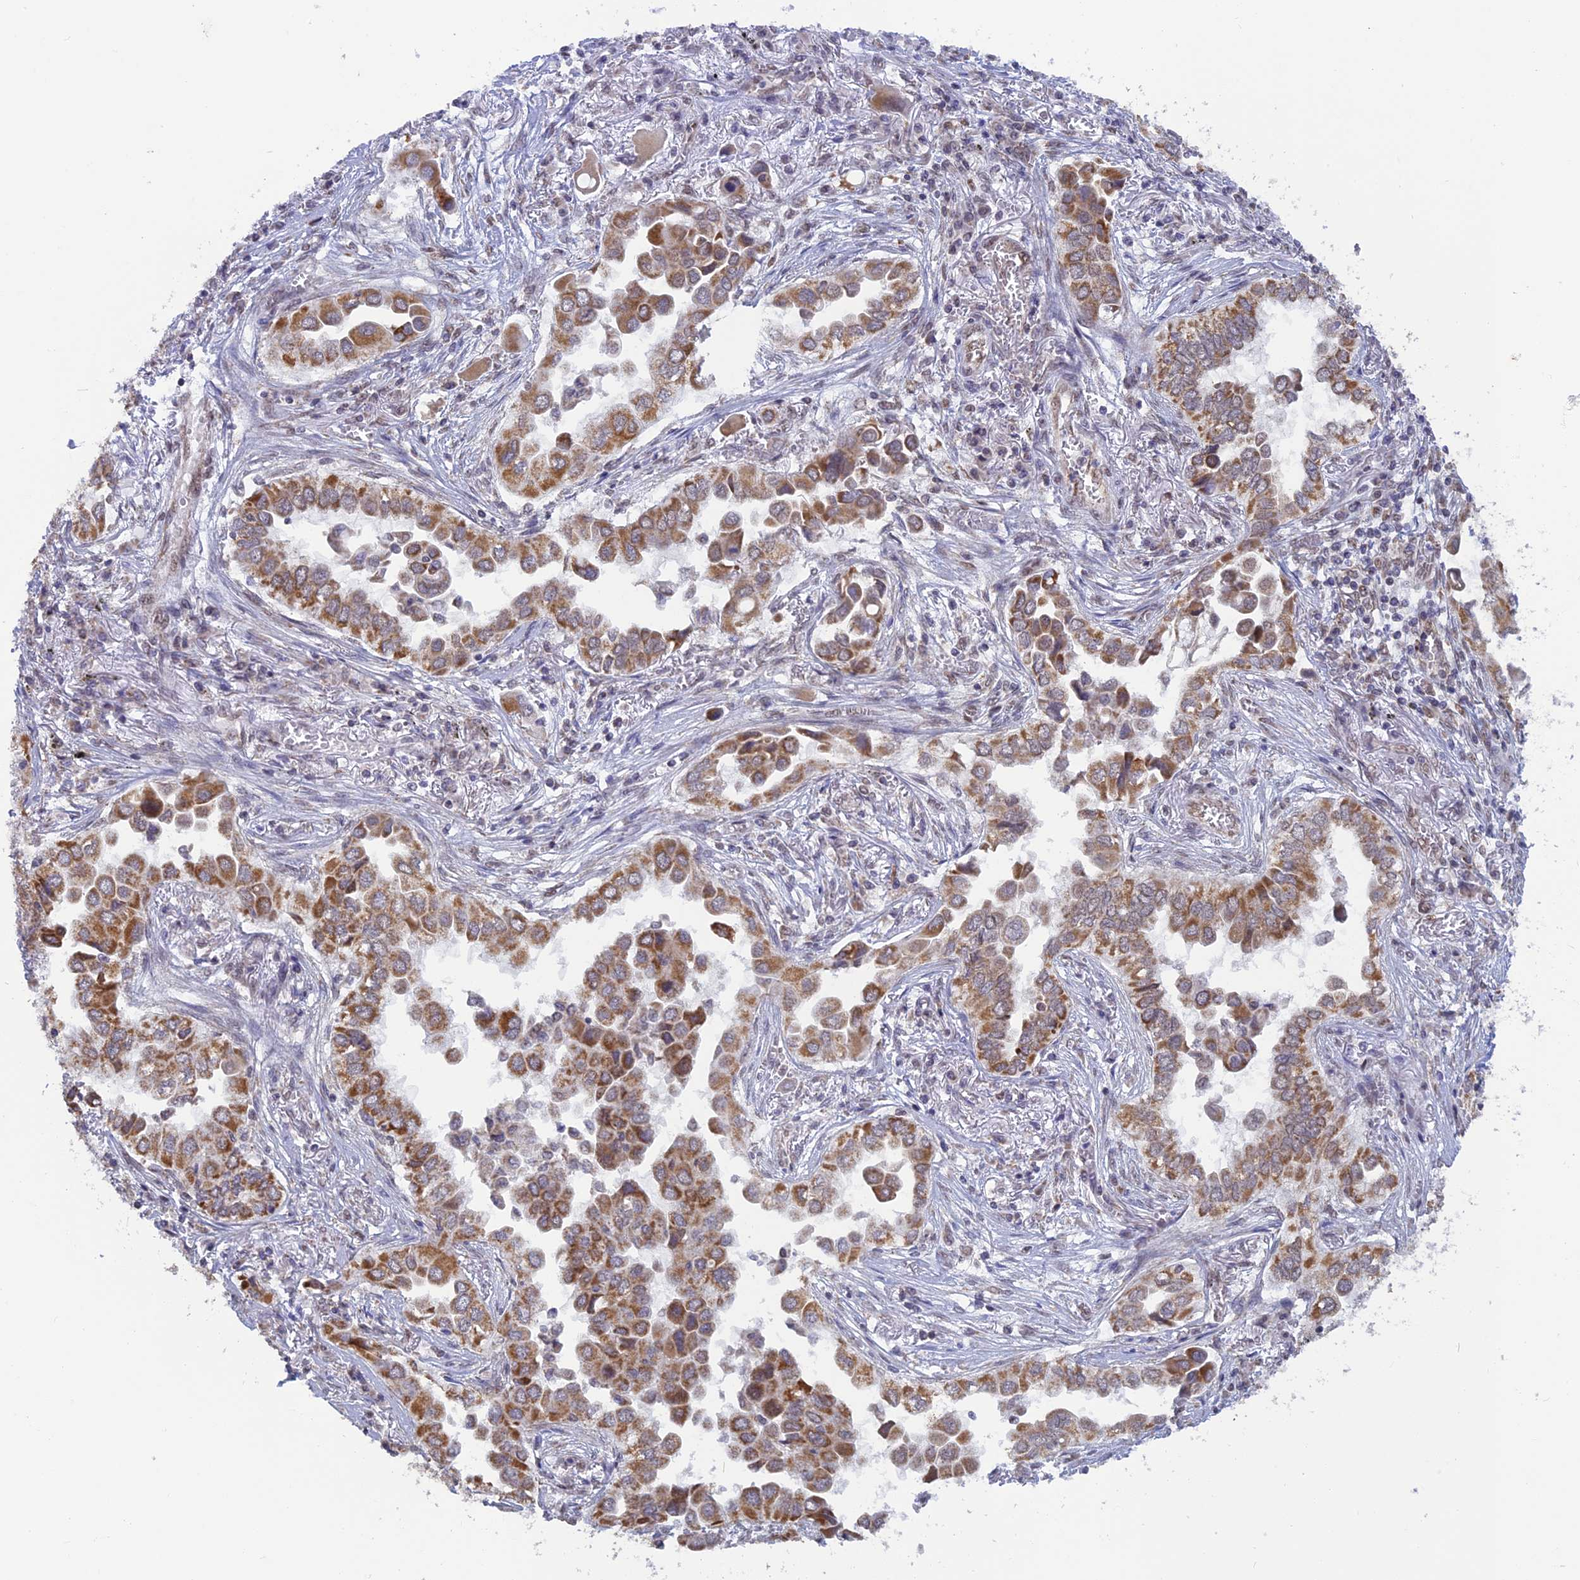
{"staining": {"intensity": "moderate", "quantity": ">75%", "location": "cytoplasmic/membranous"}, "tissue": "lung cancer", "cell_type": "Tumor cells", "image_type": "cancer", "snomed": [{"axis": "morphology", "description": "Adenocarcinoma, NOS"}, {"axis": "topography", "description": "Lung"}], "caption": "An immunohistochemistry histopathology image of tumor tissue is shown. Protein staining in brown labels moderate cytoplasmic/membranous positivity in lung cancer (adenocarcinoma) within tumor cells. (IHC, brightfield microscopy, high magnification).", "gene": "ARHGAP40", "patient": {"sex": "female", "age": 76}}